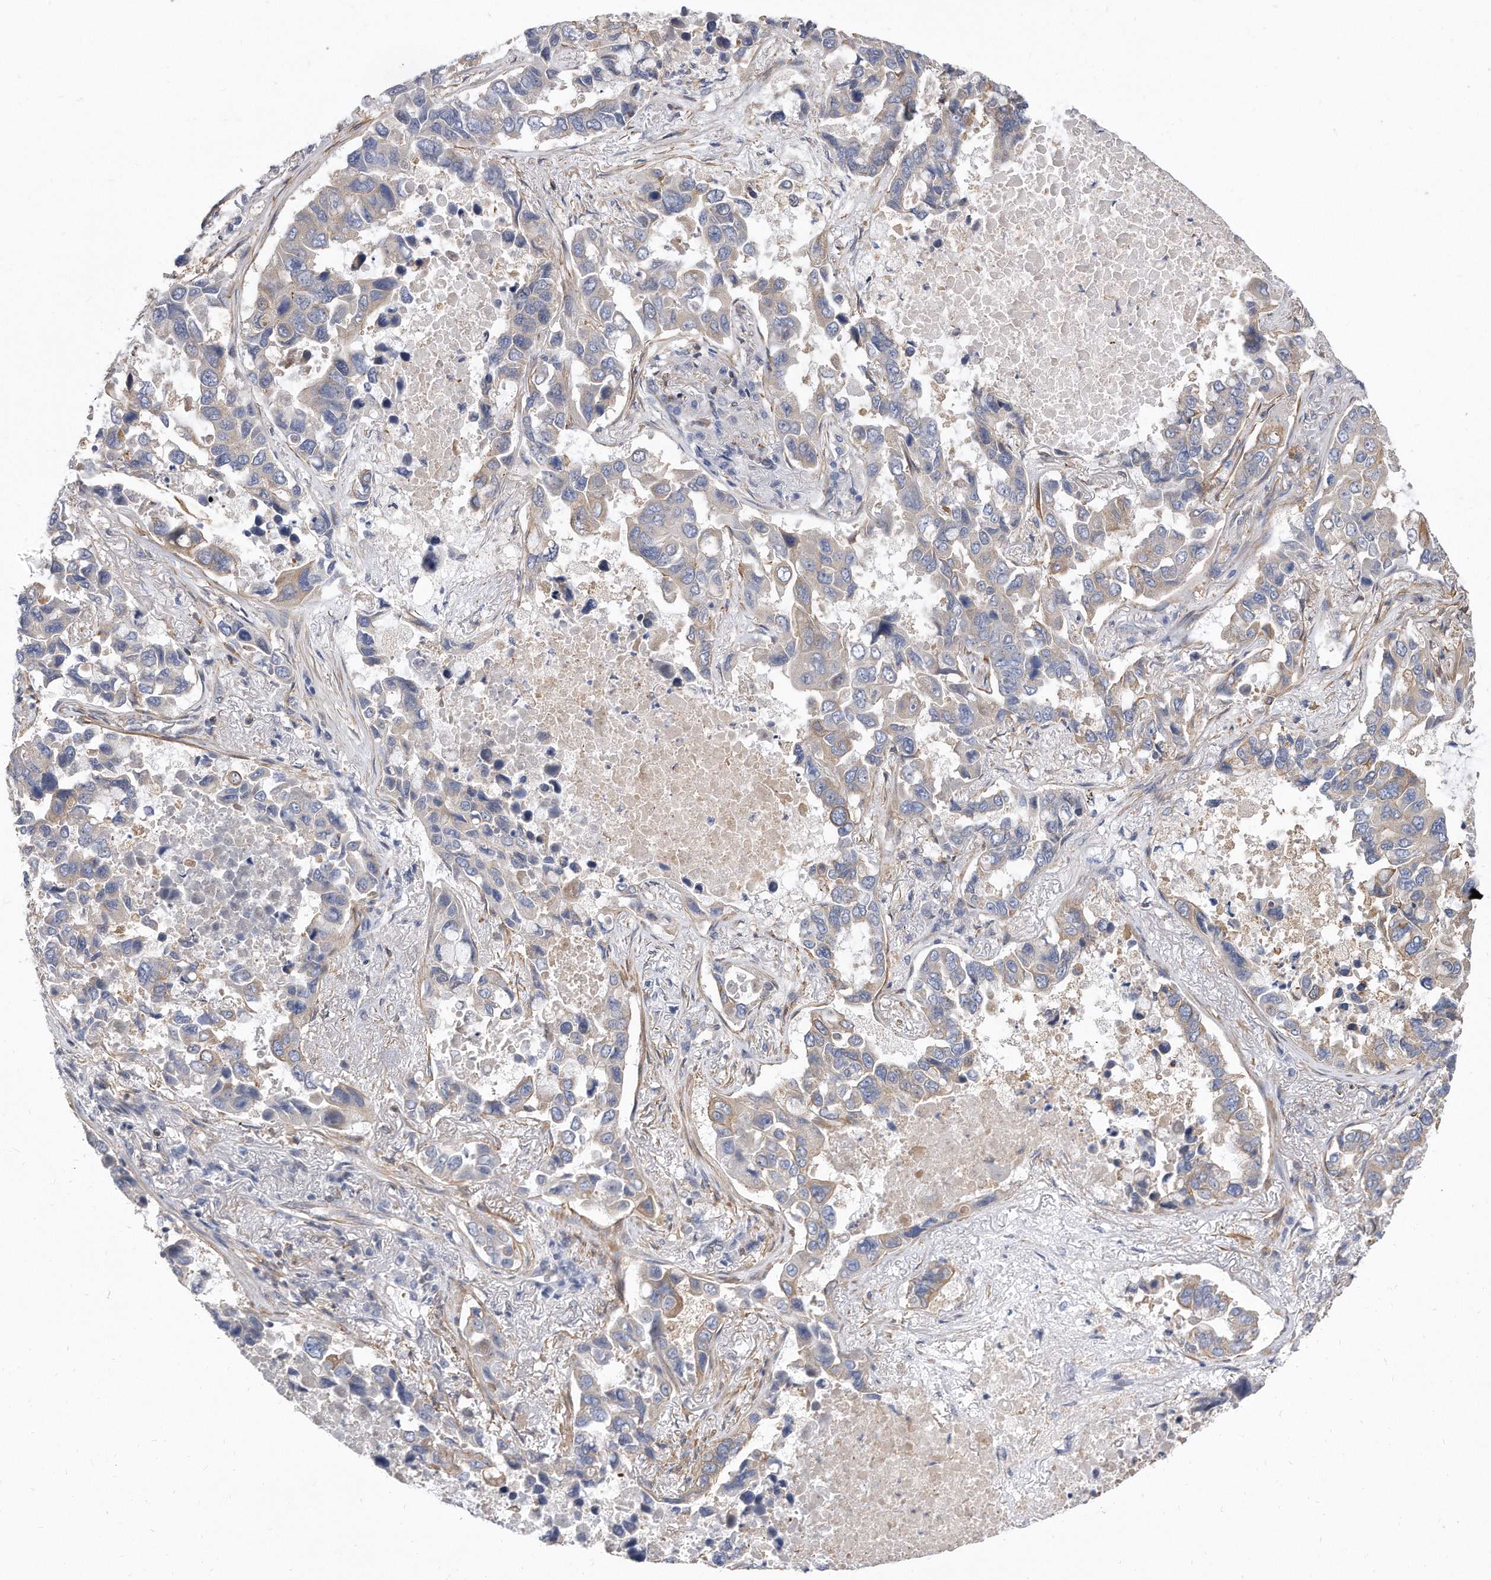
{"staining": {"intensity": "moderate", "quantity": "<25%", "location": "cytoplasmic/membranous"}, "tissue": "lung cancer", "cell_type": "Tumor cells", "image_type": "cancer", "snomed": [{"axis": "morphology", "description": "Adenocarcinoma, NOS"}, {"axis": "topography", "description": "Lung"}], "caption": "A brown stain labels moderate cytoplasmic/membranous positivity of a protein in human adenocarcinoma (lung) tumor cells.", "gene": "TCP1", "patient": {"sex": "male", "age": 64}}